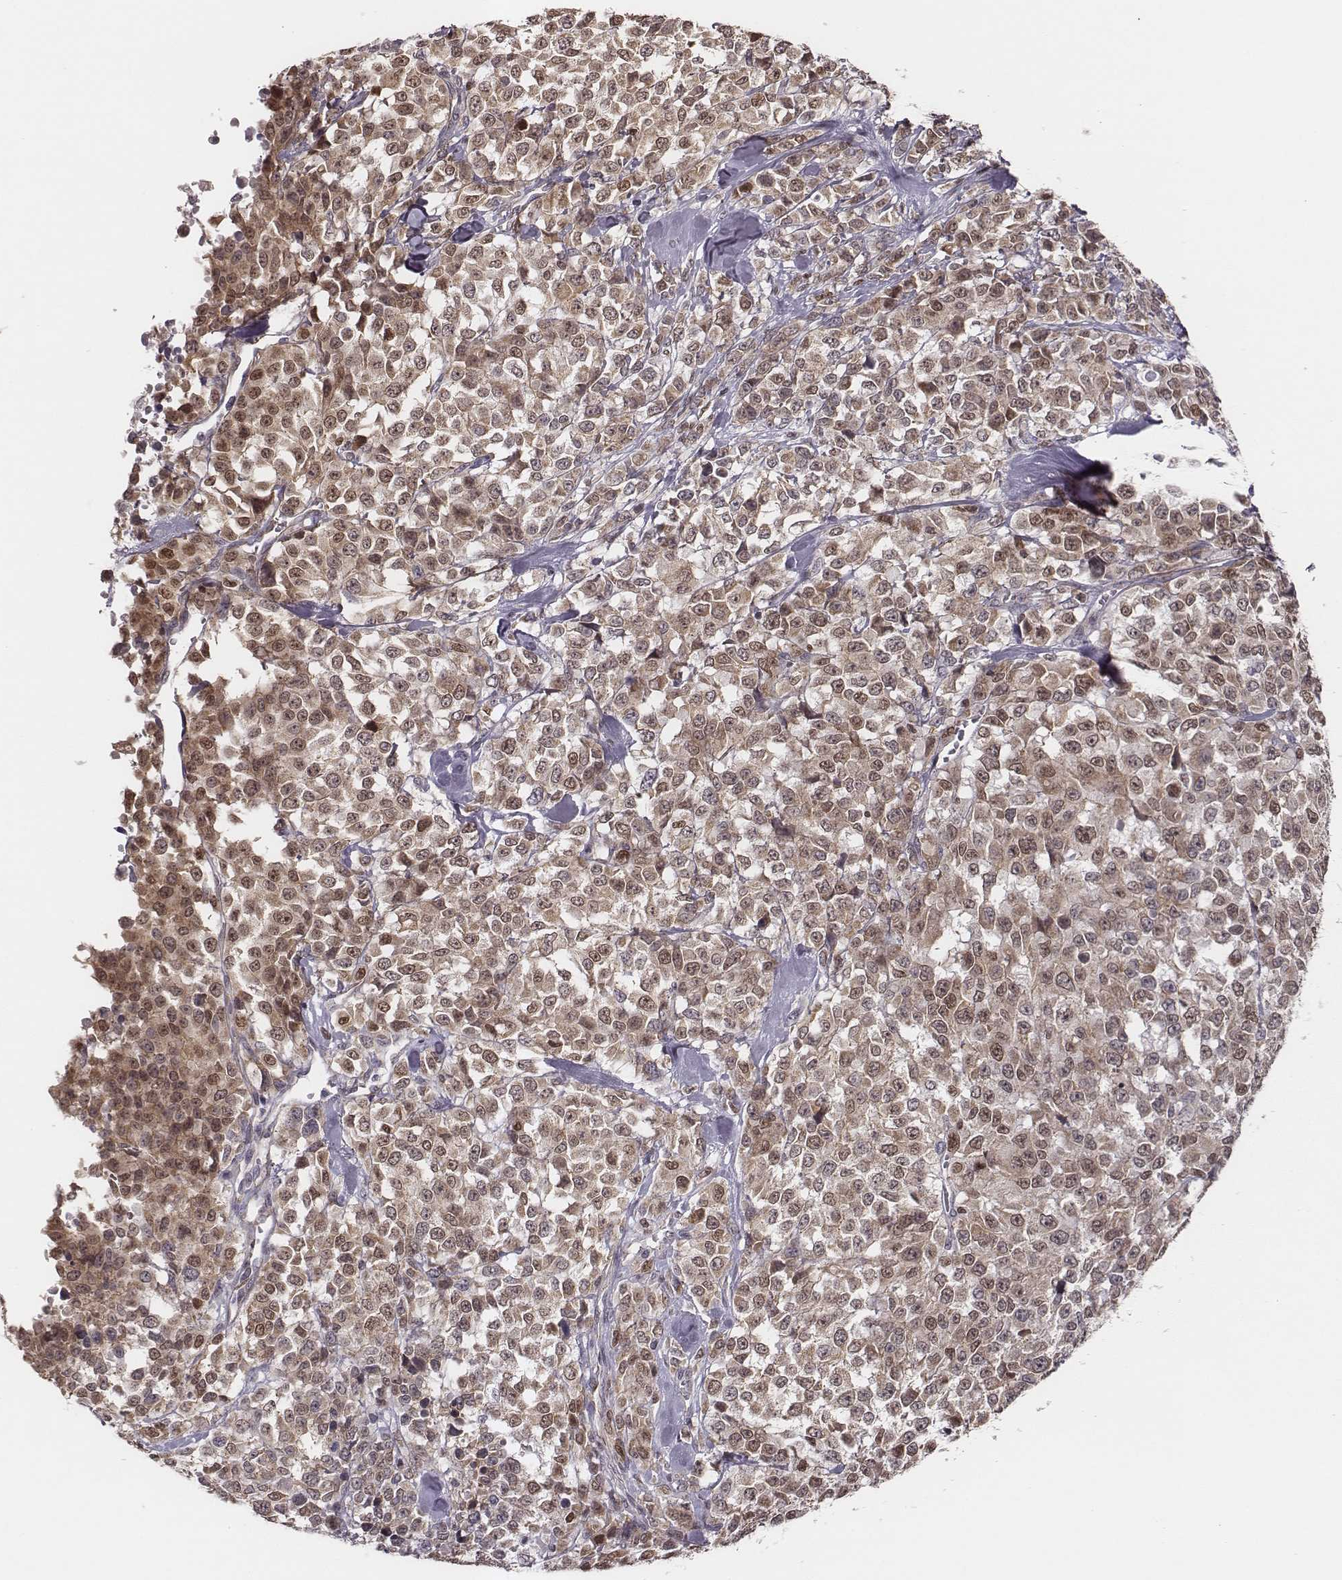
{"staining": {"intensity": "moderate", "quantity": ">75%", "location": "cytoplasmic/membranous,nuclear"}, "tissue": "melanoma", "cell_type": "Tumor cells", "image_type": "cancer", "snomed": [{"axis": "morphology", "description": "Malignant melanoma, Metastatic site"}, {"axis": "topography", "description": "Skin"}], "caption": "The micrograph displays a brown stain indicating the presence of a protein in the cytoplasmic/membranous and nuclear of tumor cells in melanoma. (brown staining indicates protein expression, while blue staining denotes nuclei).", "gene": "WDR59", "patient": {"sex": "male", "age": 84}}